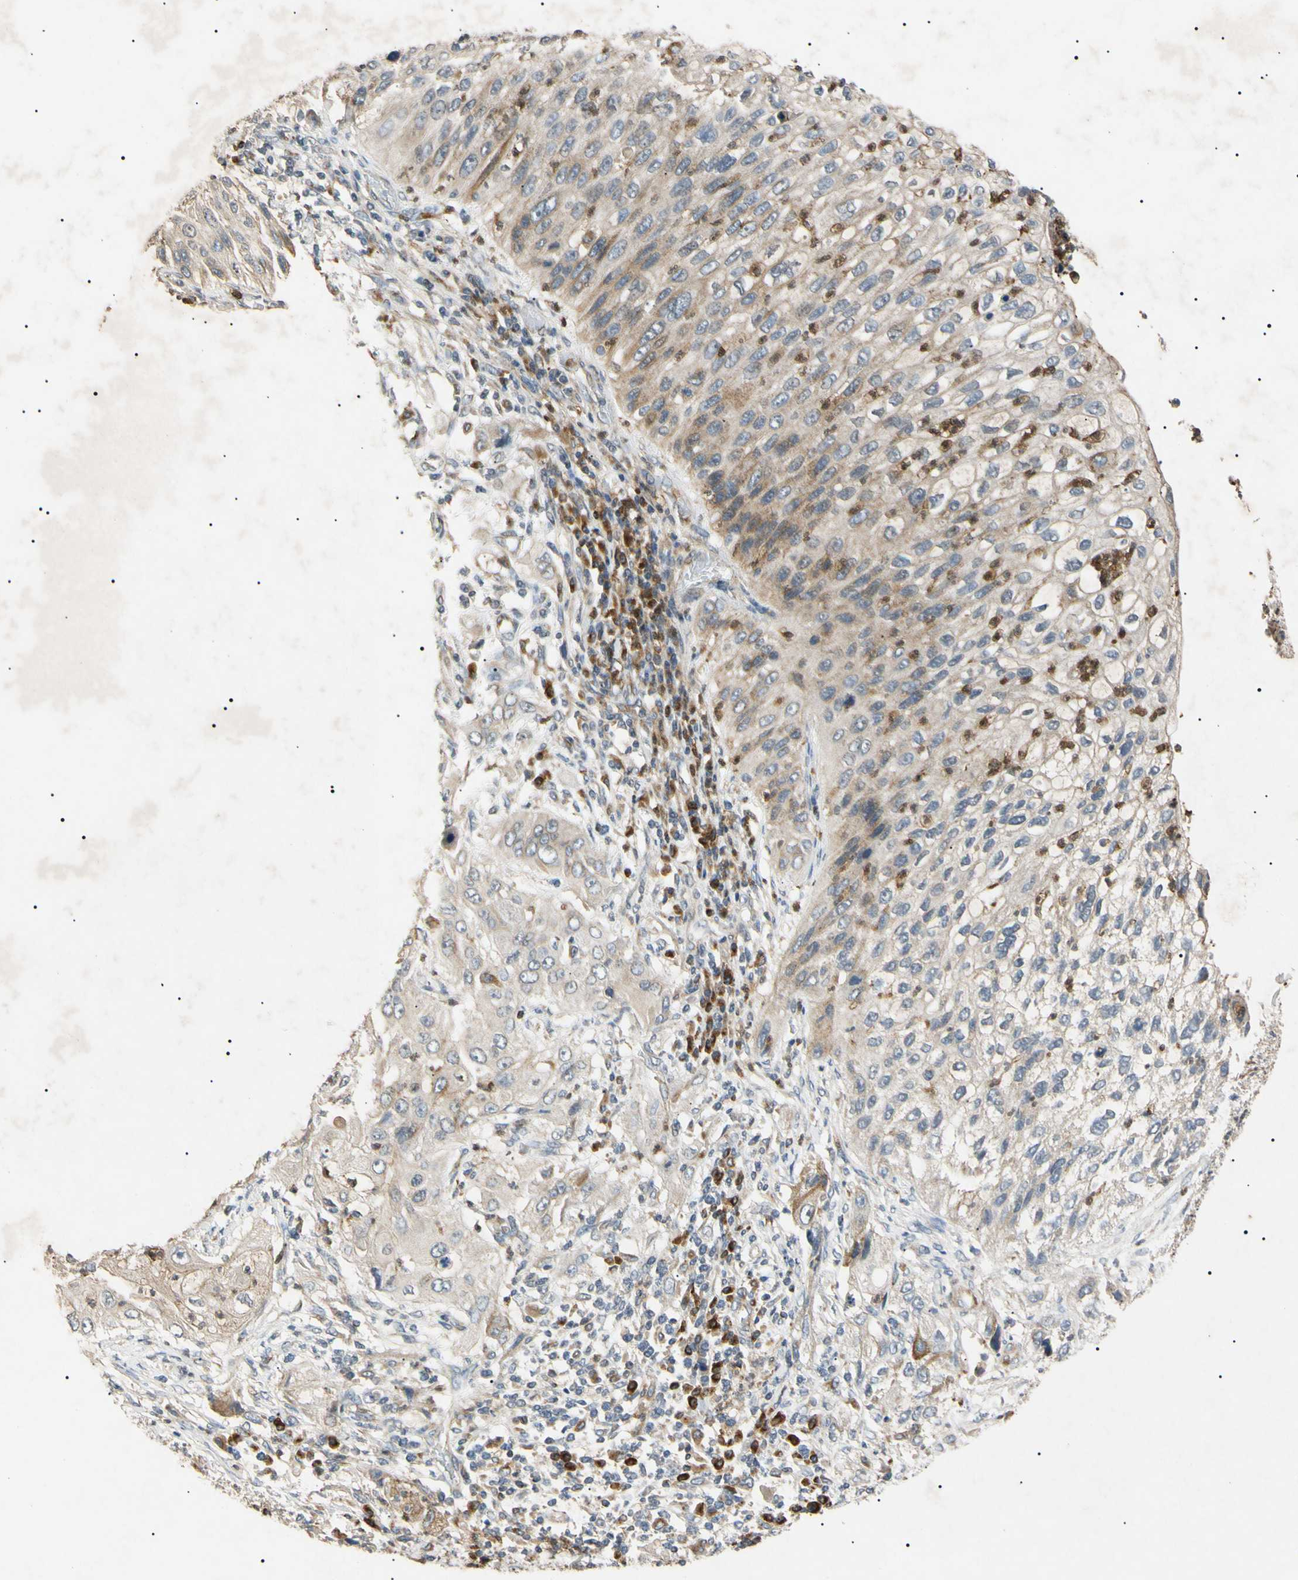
{"staining": {"intensity": "weak", "quantity": "<25%", "location": "cytoplasmic/membranous"}, "tissue": "lung cancer", "cell_type": "Tumor cells", "image_type": "cancer", "snomed": [{"axis": "morphology", "description": "Inflammation, NOS"}, {"axis": "morphology", "description": "Squamous cell carcinoma, NOS"}, {"axis": "topography", "description": "Lymph node"}, {"axis": "topography", "description": "Soft tissue"}, {"axis": "topography", "description": "Lung"}], "caption": "DAB (3,3'-diaminobenzidine) immunohistochemical staining of lung squamous cell carcinoma demonstrates no significant positivity in tumor cells.", "gene": "TUBB4A", "patient": {"sex": "male", "age": 66}}